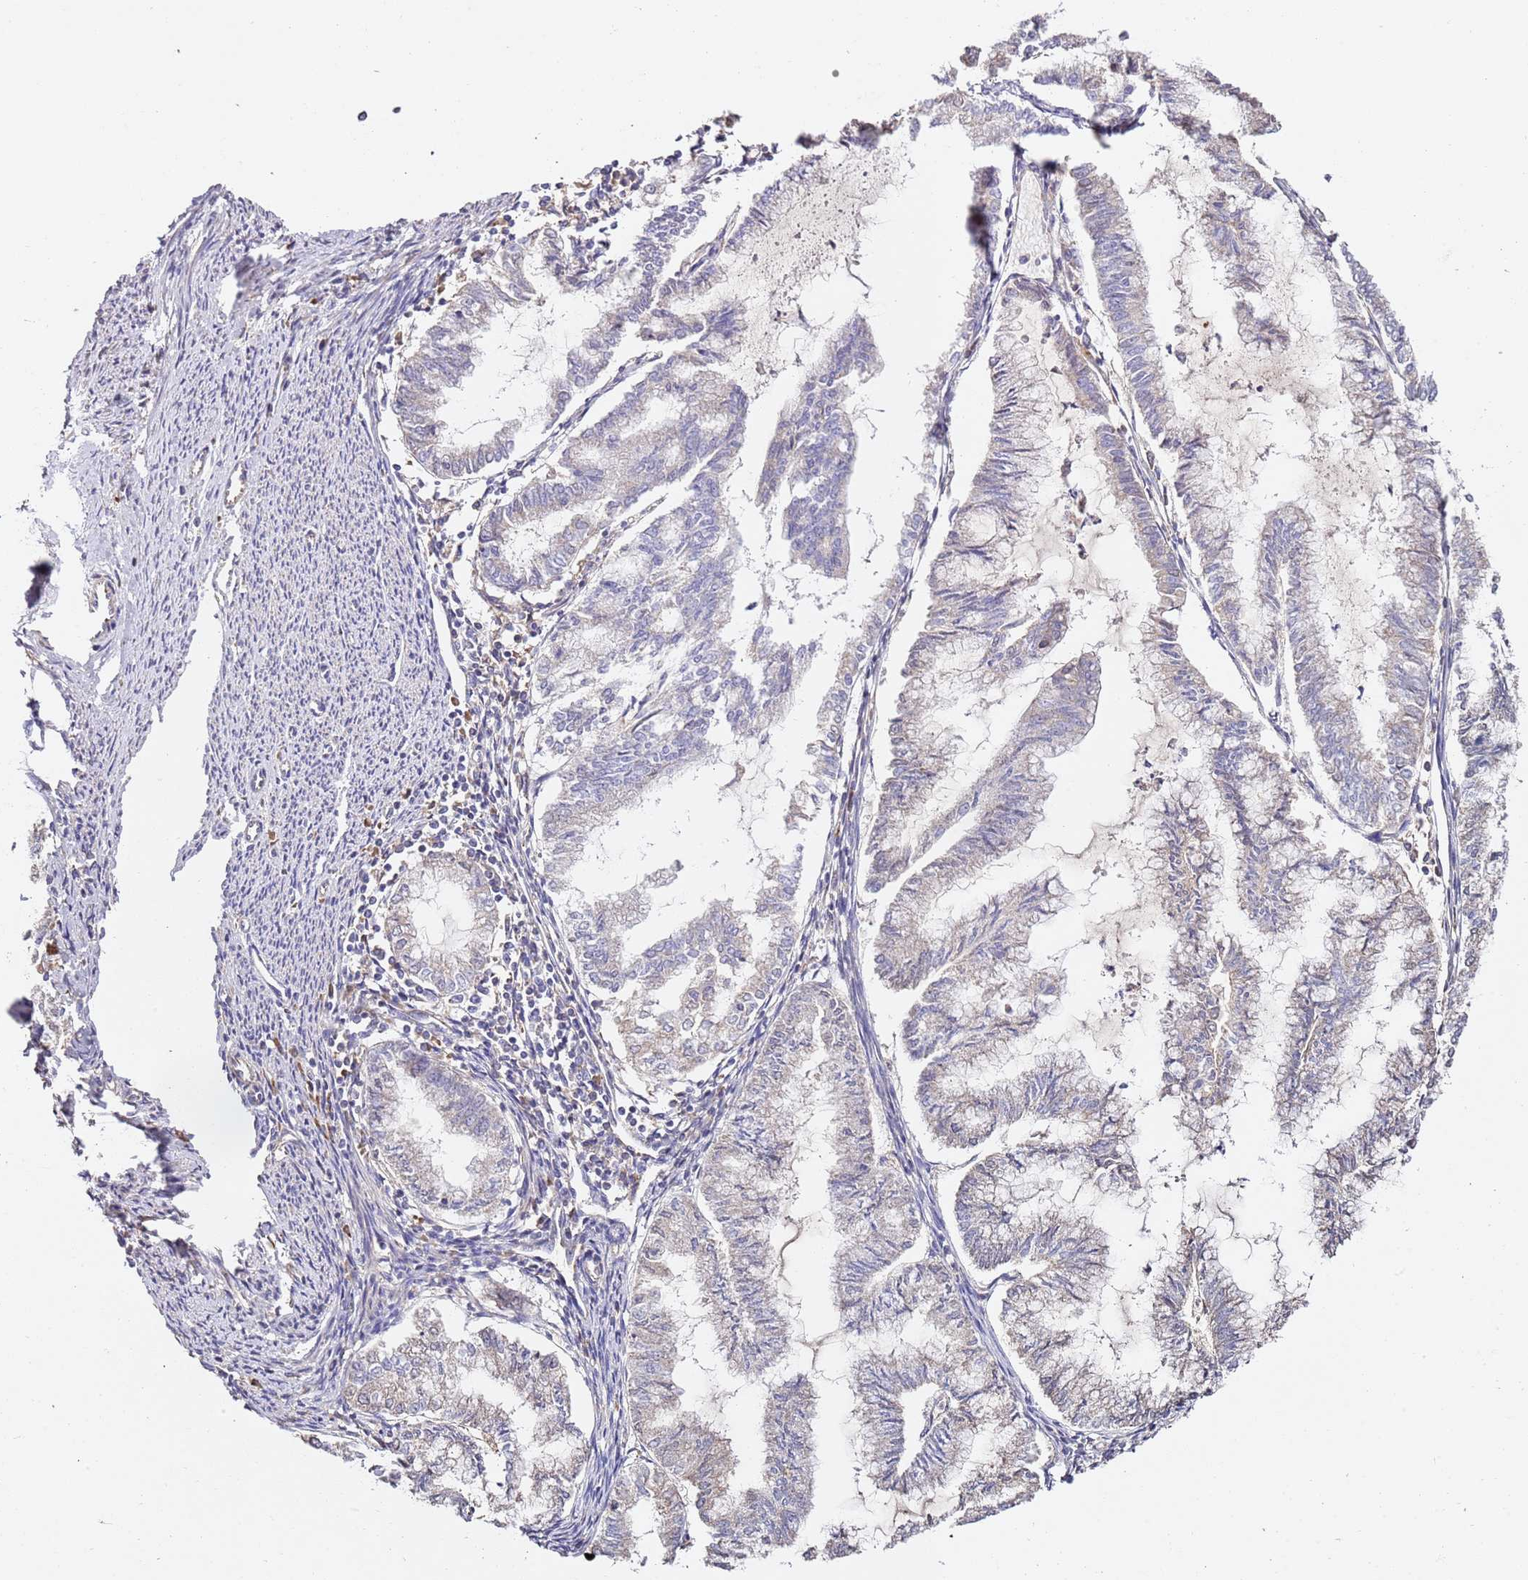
{"staining": {"intensity": "weak", "quantity": "<25%", "location": "cytoplasmic/membranous"}, "tissue": "endometrial cancer", "cell_type": "Tumor cells", "image_type": "cancer", "snomed": [{"axis": "morphology", "description": "Adenocarcinoma, NOS"}, {"axis": "topography", "description": "Endometrium"}], "caption": "Tumor cells show no significant protein expression in adenocarcinoma (endometrial).", "gene": "OR2B11", "patient": {"sex": "female", "age": 79}}